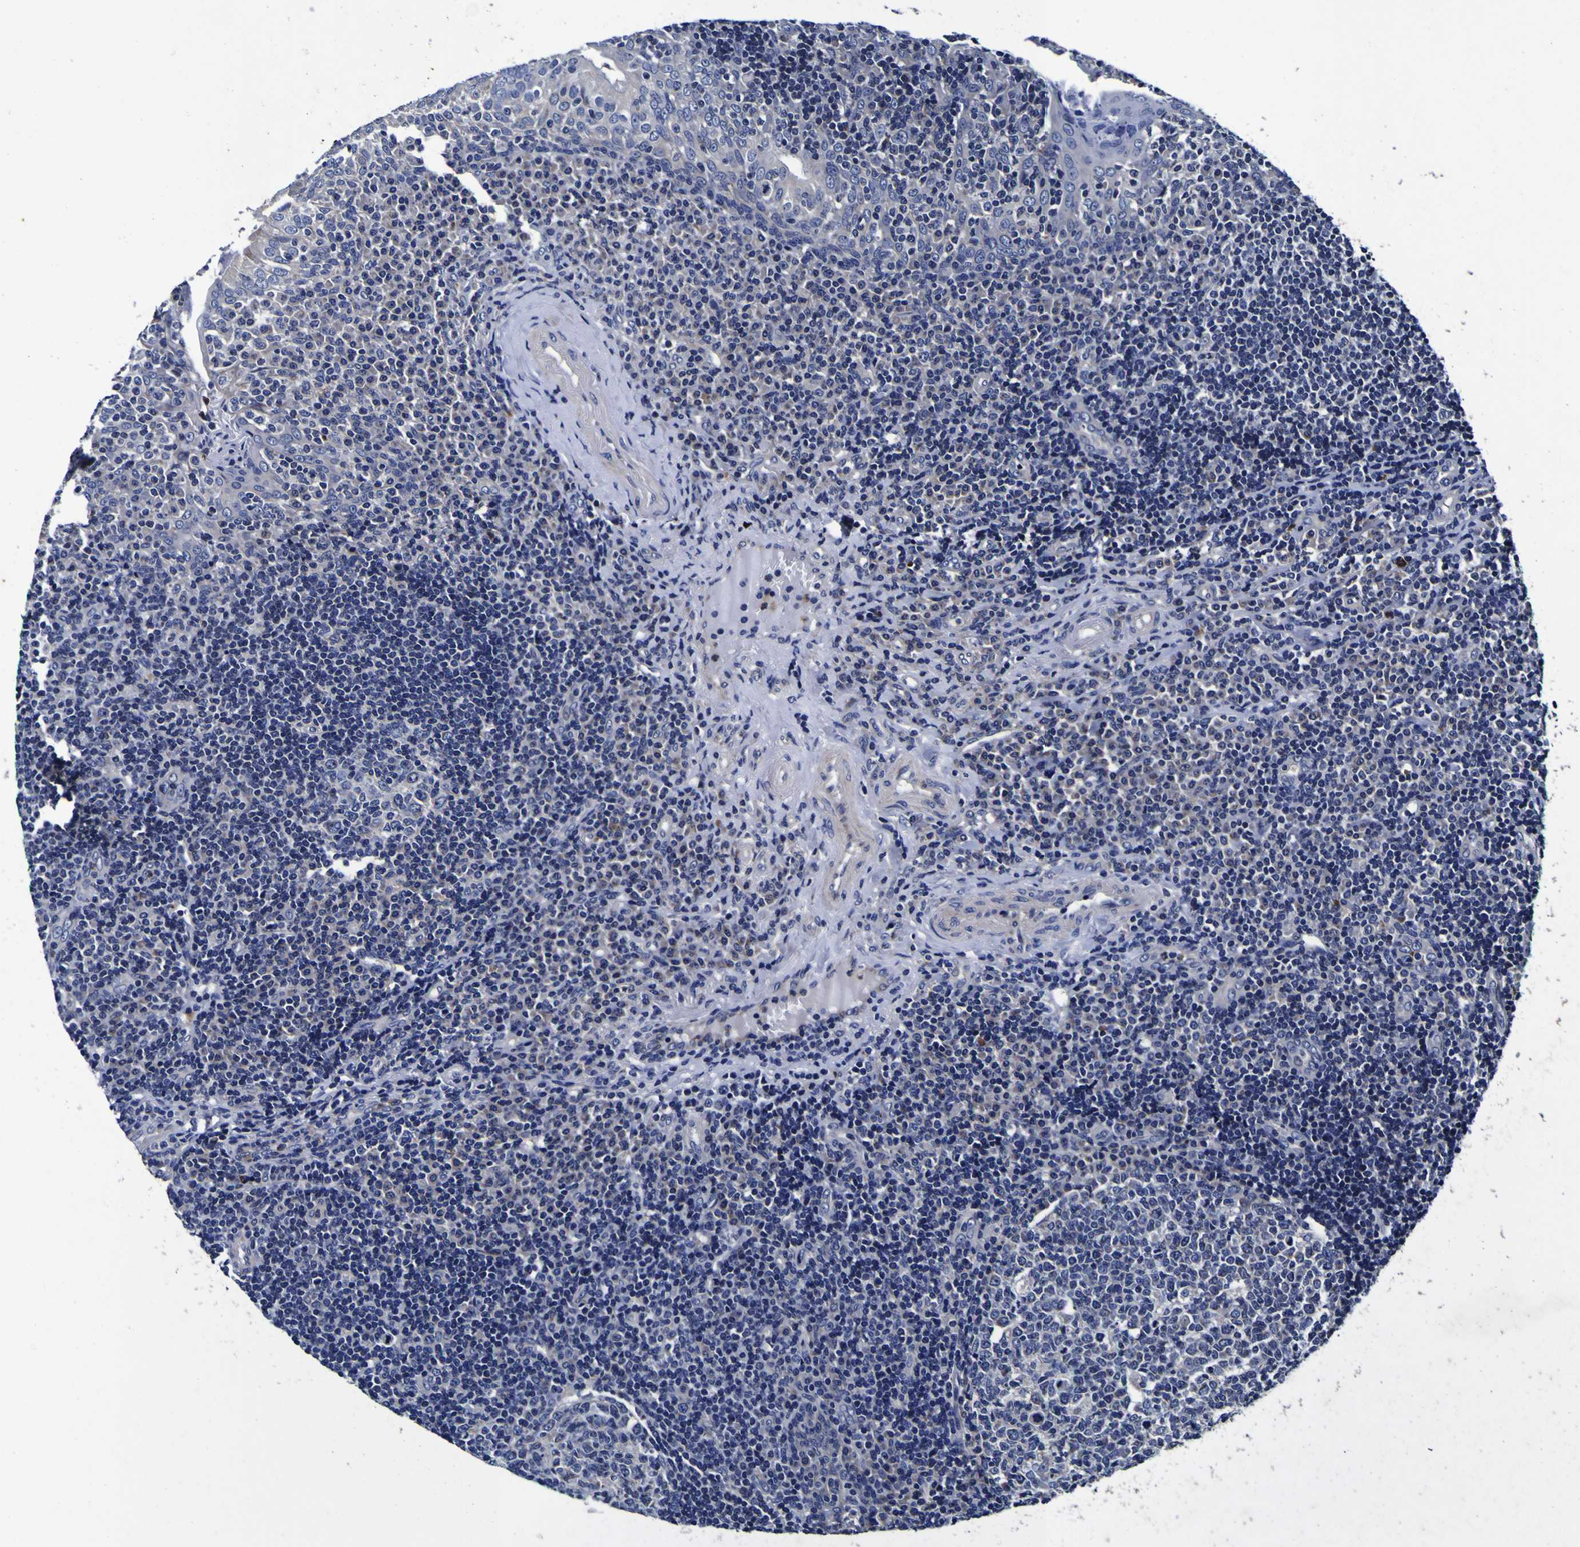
{"staining": {"intensity": "negative", "quantity": "none", "location": "none"}, "tissue": "tonsil", "cell_type": "Germinal center cells", "image_type": "normal", "snomed": [{"axis": "morphology", "description": "Normal tissue, NOS"}, {"axis": "topography", "description": "Tonsil"}], "caption": "Immunohistochemistry (IHC) of benign tonsil displays no staining in germinal center cells.", "gene": "PANK4", "patient": {"sex": "female", "age": 40}}